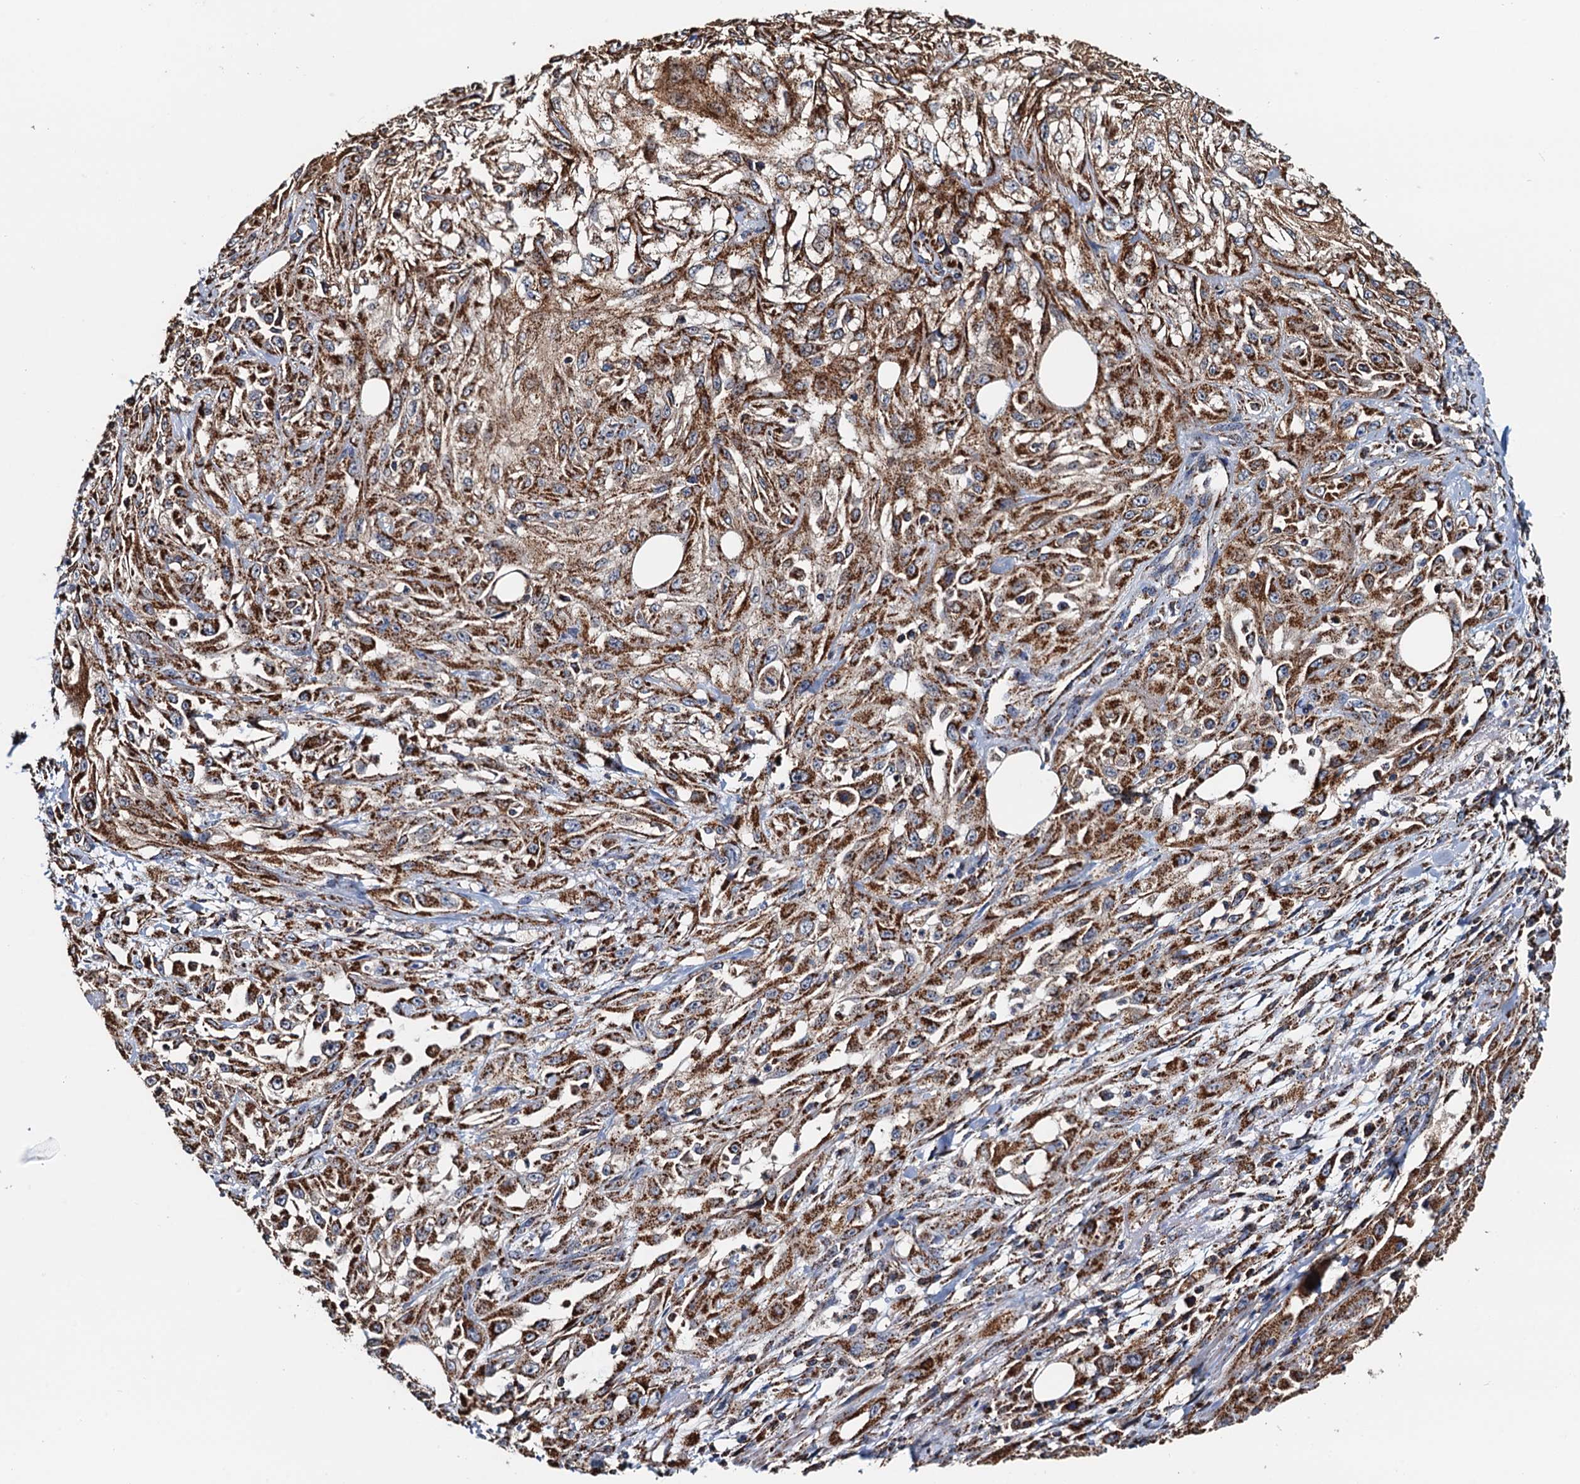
{"staining": {"intensity": "strong", "quantity": ">75%", "location": "cytoplasmic/membranous"}, "tissue": "skin cancer", "cell_type": "Tumor cells", "image_type": "cancer", "snomed": [{"axis": "morphology", "description": "Squamous cell carcinoma, NOS"}, {"axis": "morphology", "description": "Squamous cell carcinoma, metastatic, NOS"}, {"axis": "topography", "description": "Skin"}, {"axis": "topography", "description": "Lymph node"}], "caption": "A high amount of strong cytoplasmic/membranous positivity is identified in approximately >75% of tumor cells in skin metastatic squamous cell carcinoma tissue.", "gene": "AAGAB", "patient": {"sex": "male", "age": 75}}